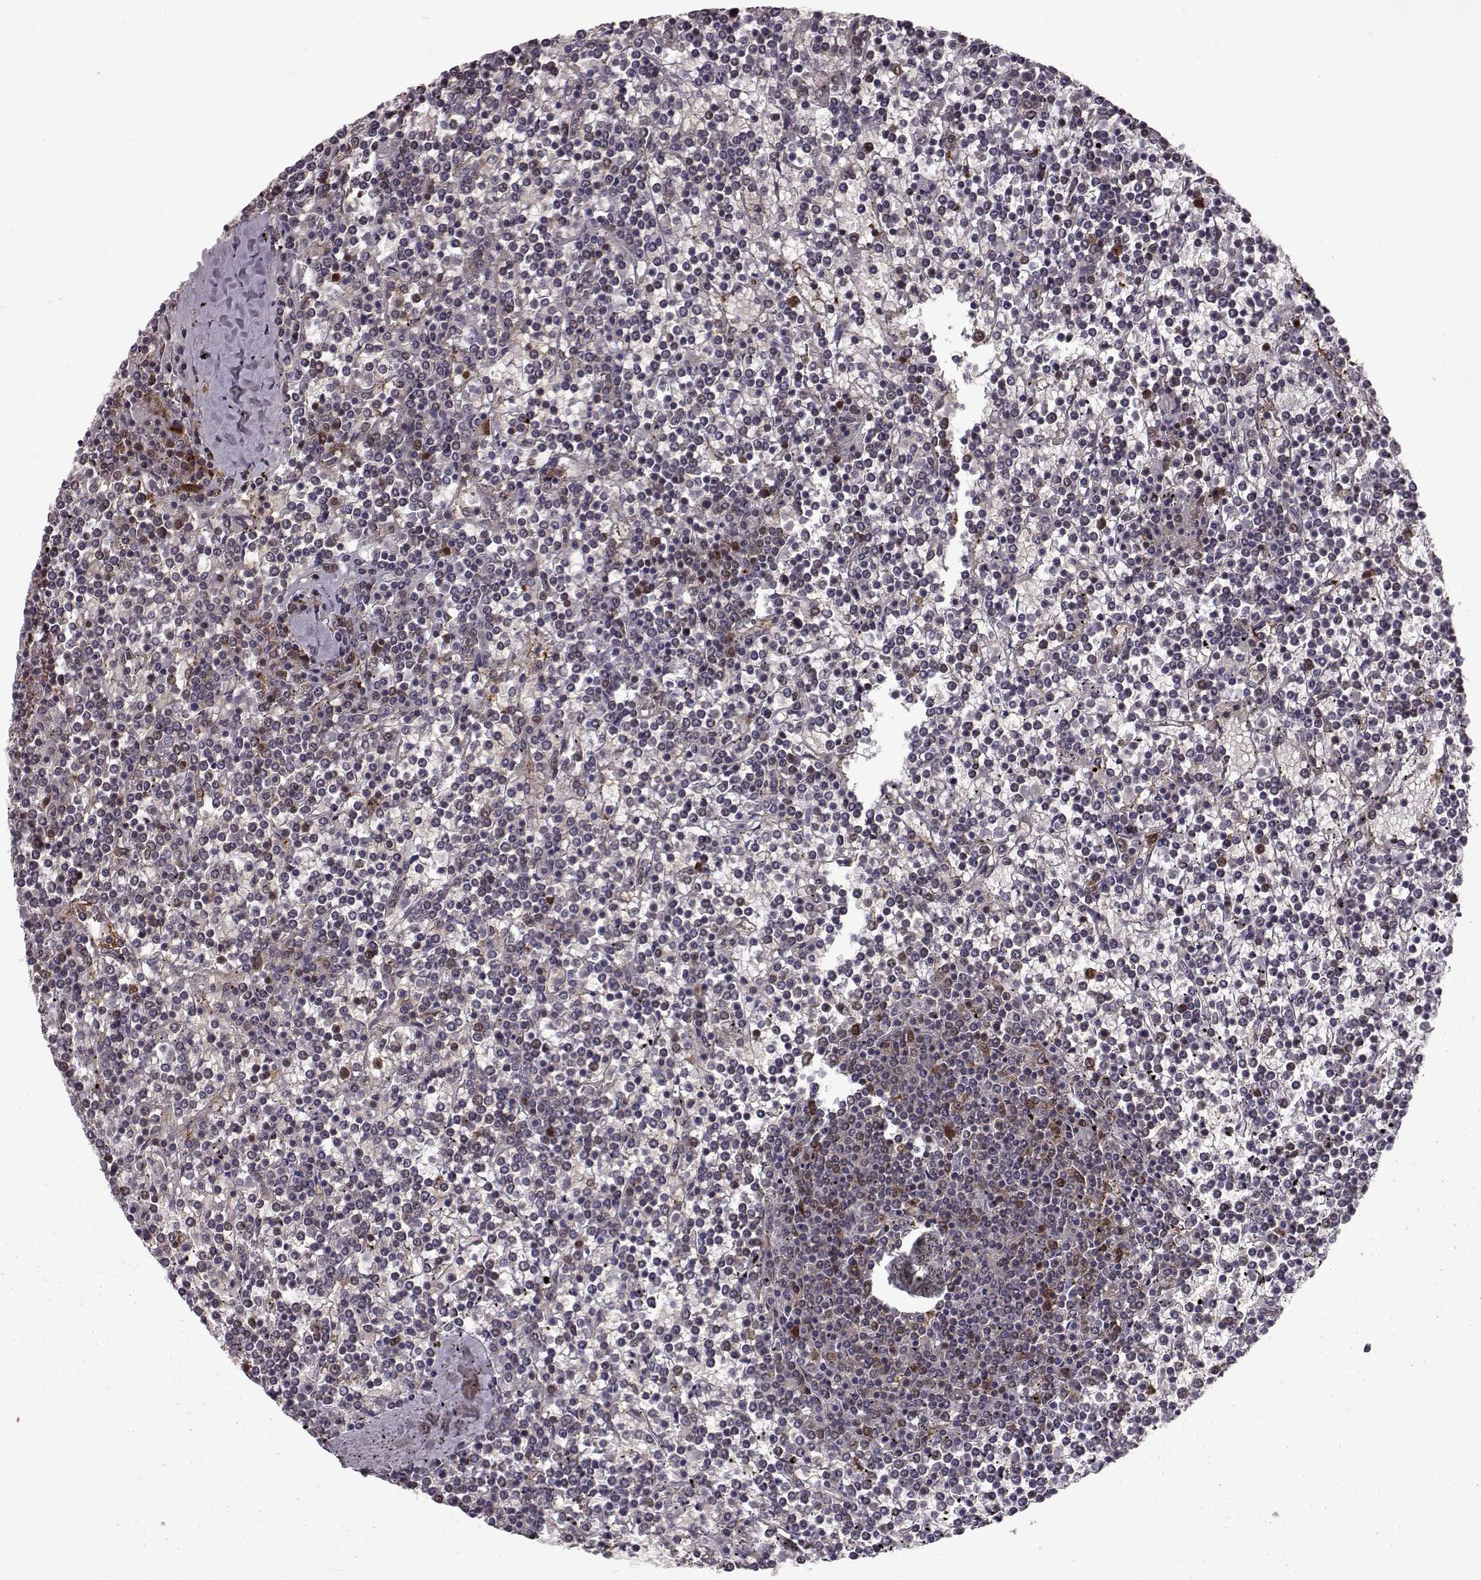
{"staining": {"intensity": "negative", "quantity": "none", "location": "none"}, "tissue": "lymphoma", "cell_type": "Tumor cells", "image_type": "cancer", "snomed": [{"axis": "morphology", "description": "Malignant lymphoma, non-Hodgkin's type, Low grade"}, {"axis": "topography", "description": "Spleen"}], "caption": "Immunohistochemical staining of human malignant lymphoma, non-Hodgkin's type (low-grade) demonstrates no significant expression in tumor cells. Nuclei are stained in blue.", "gene": "RANBP1", "patient": {"sex": "female", "age": 19}}